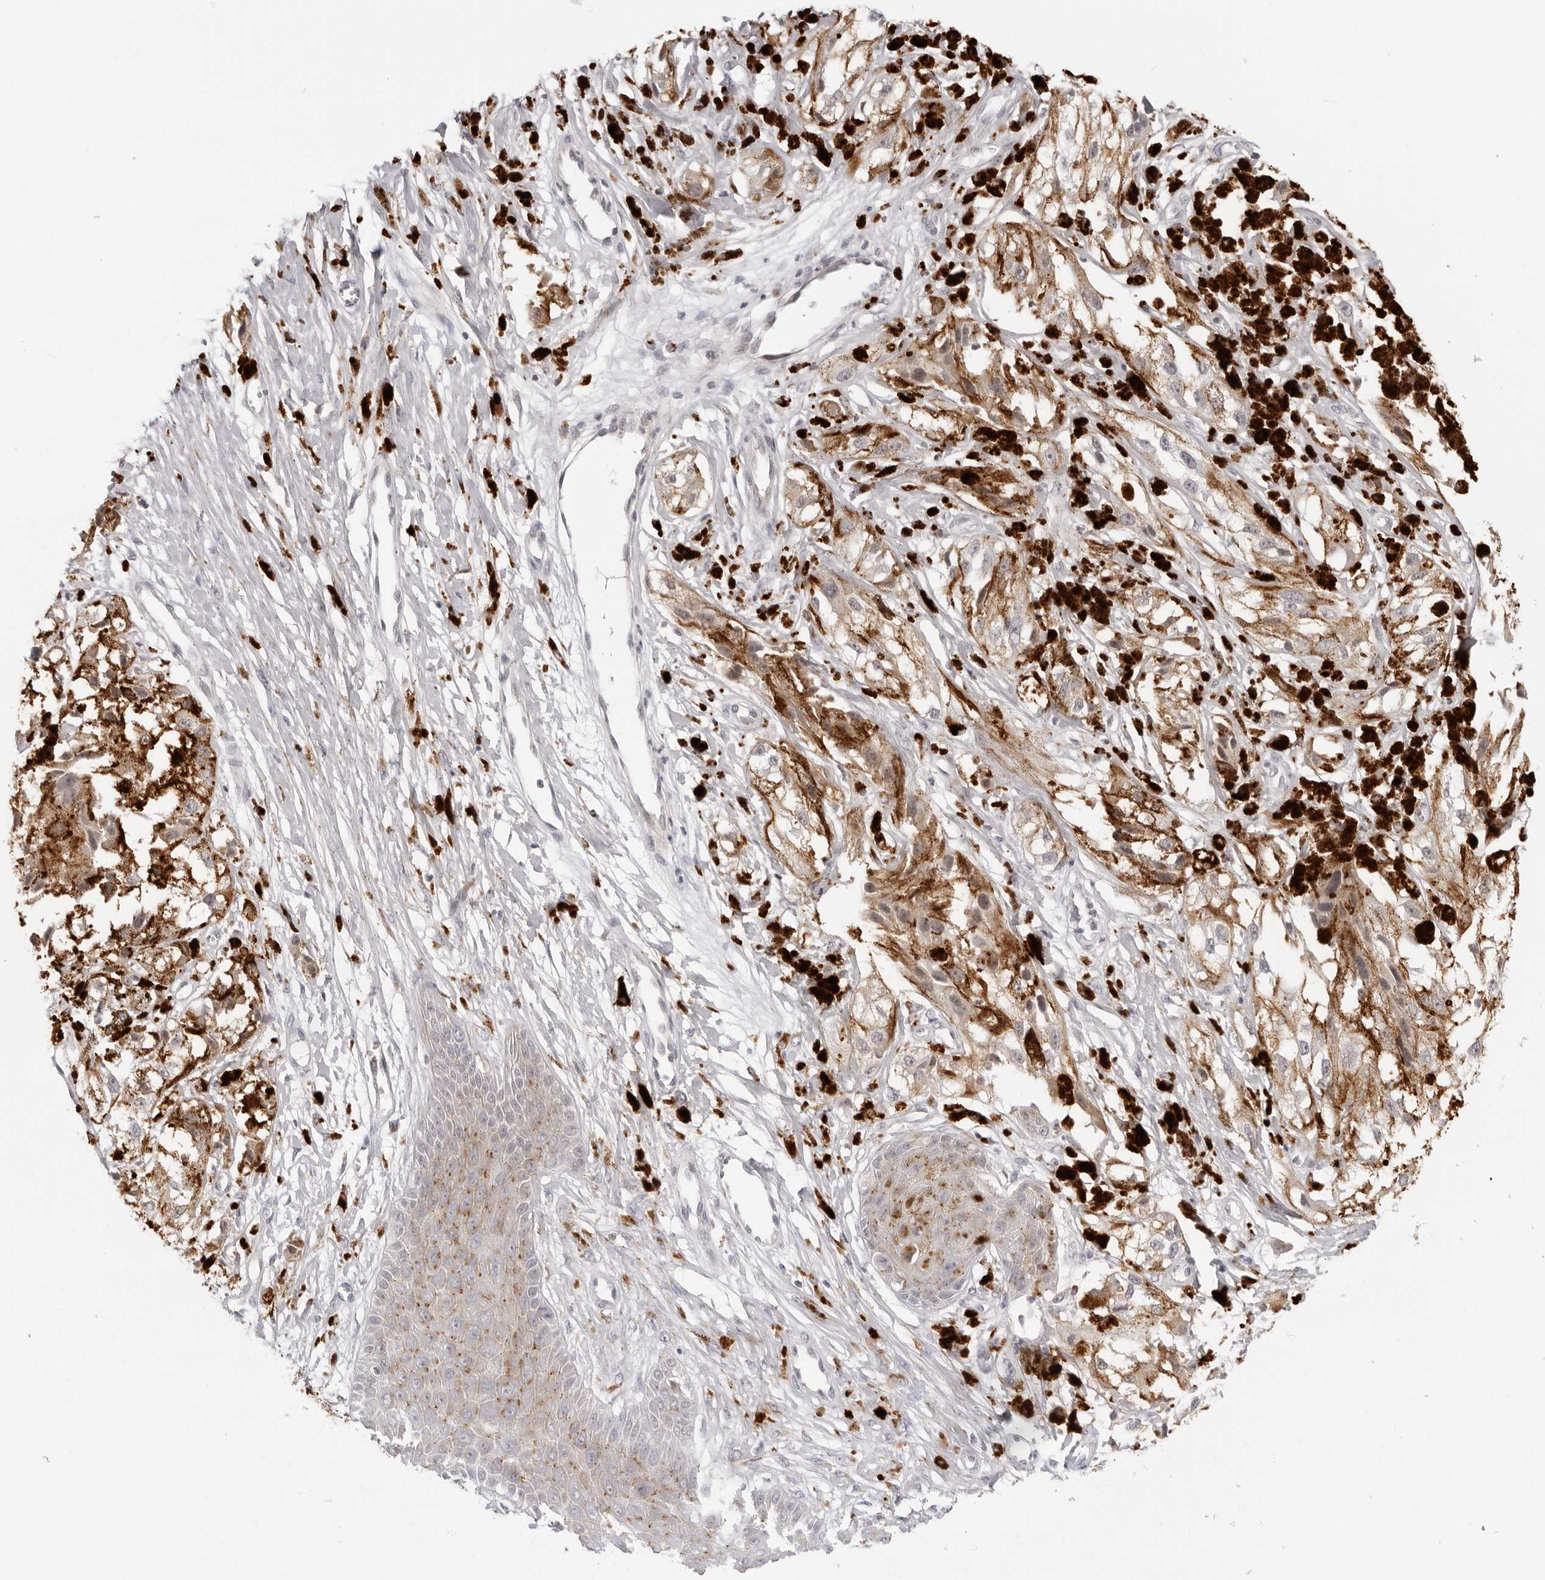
{"staining": {"intensity": "negative", "quantity": "none", "location": "none"}, "tissue": "melanoma", "cell_type": "Tumor cells", "image_type": "cancer", "snomed": [{"axis": "morphology", "description": "Malignant melanoma, NOS"}, {"axis": "topography", "description": "Skin"}], "caption": "This image is of malignant melanoma stained with IHC to label a protein in brown with the nuclei are counter-stained blue. There is no expression in tumor cells.", "gene": "STRADB", "patient": {"sex": "male", "age": 88}}